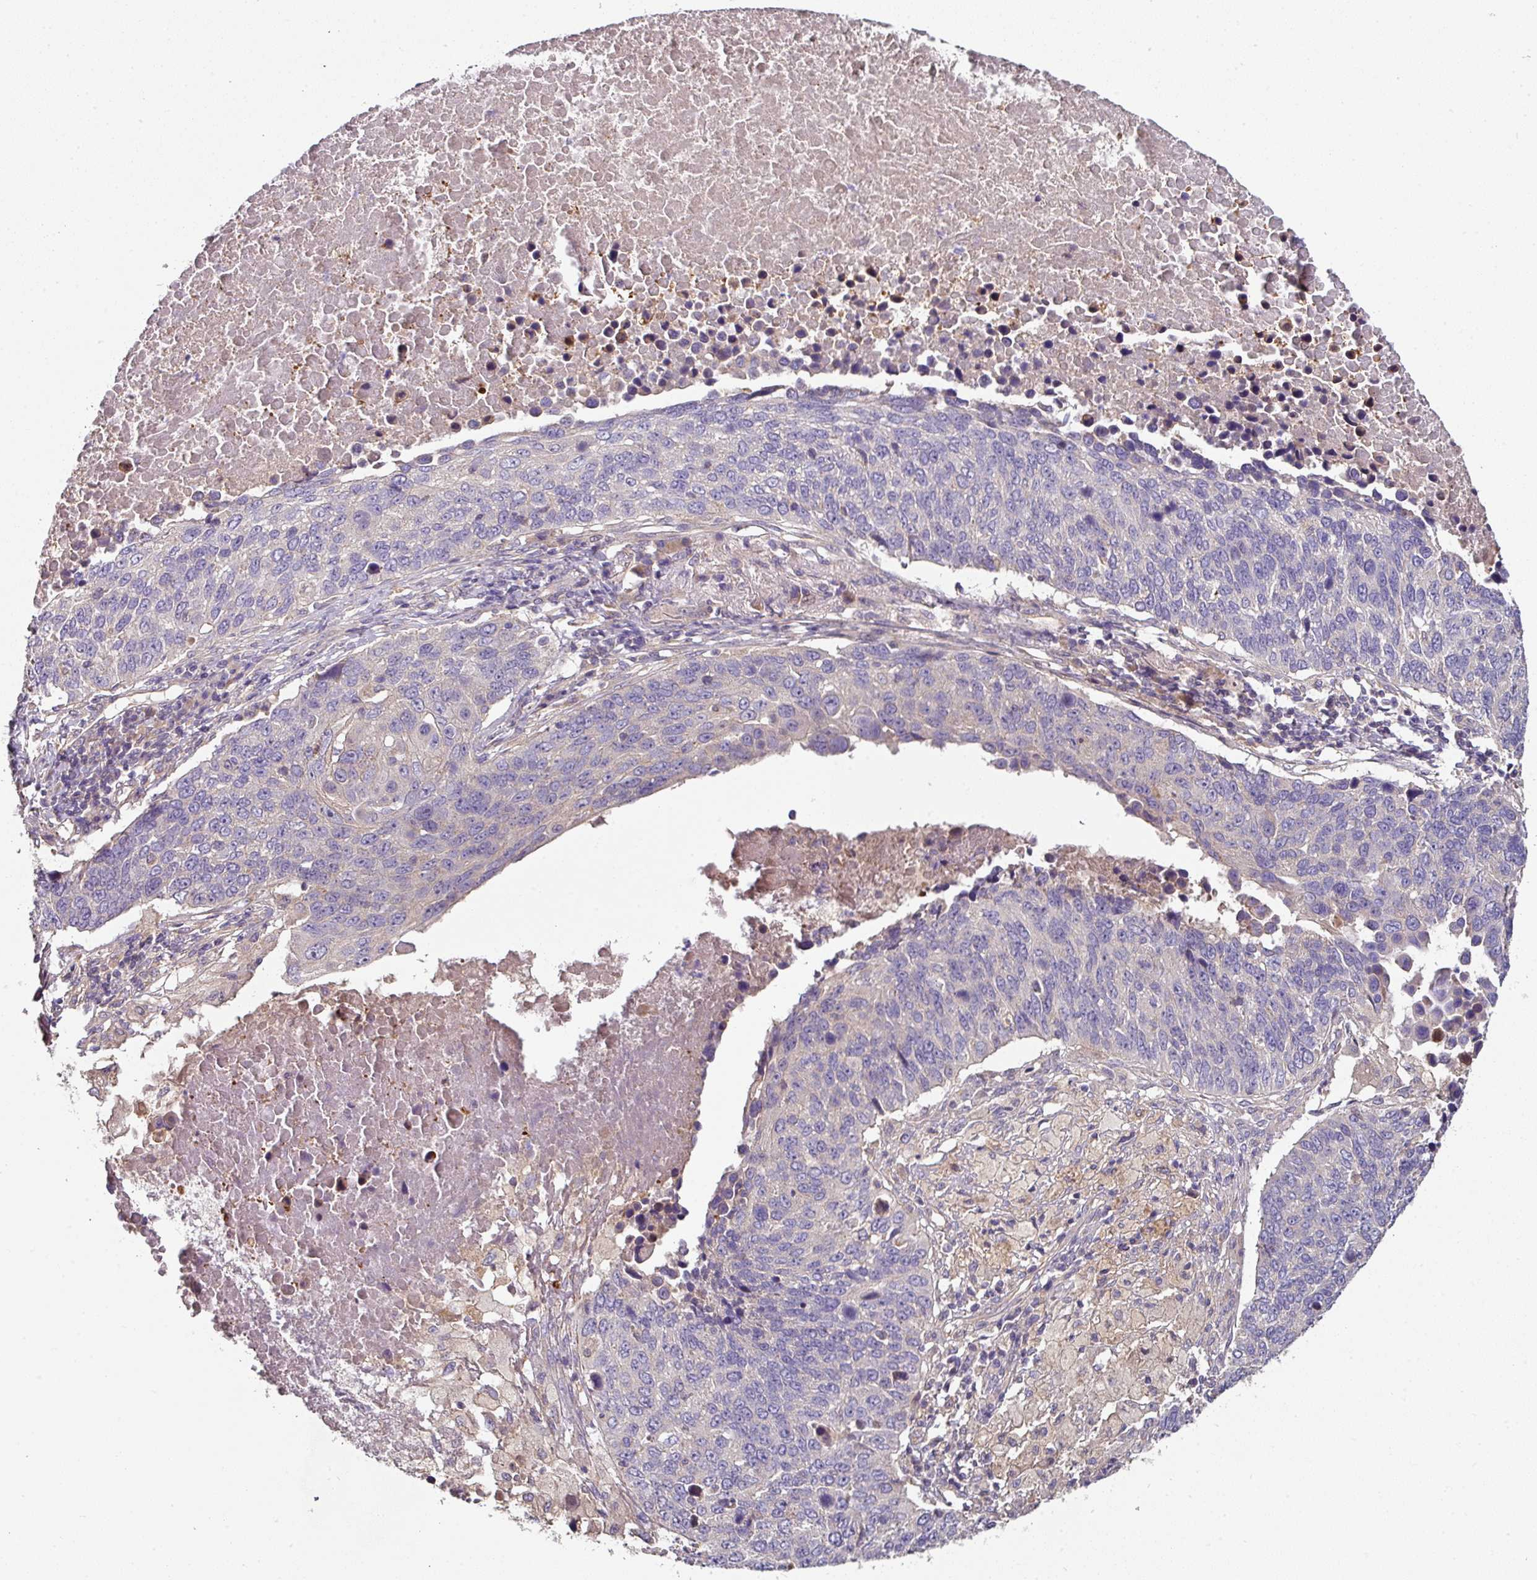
{"staining": {"intensity": "negative", "quantity": "none", "location": "none"}, "tissue": "lung cancer", "cell_type": "Tumor cells", "image_type": "cancer", "snomed": [{"axis": "morphology", "description": "Normal tissue, NOS"}, {"axis": "morphology", "description": "Squamous cell carcinoma, NOS"}, {"axis": "topography", "description": "Lymph node"}, {"axis": "topography", "description": "Lung"}], "caption": "Immunohistochemistry (IHC) image of squamous cell carcinoma (lung) stained for a protein (brown), which demonstrates no staining in tumor cells. Brightfield microscopy of IHC stained with DAB (3,3'-diaminobenzidine) (brown) and hematoxylin (blue), captured at high magnification.", "gene": "C4orf48", "patient": {"sex": "male", "age": 66}}